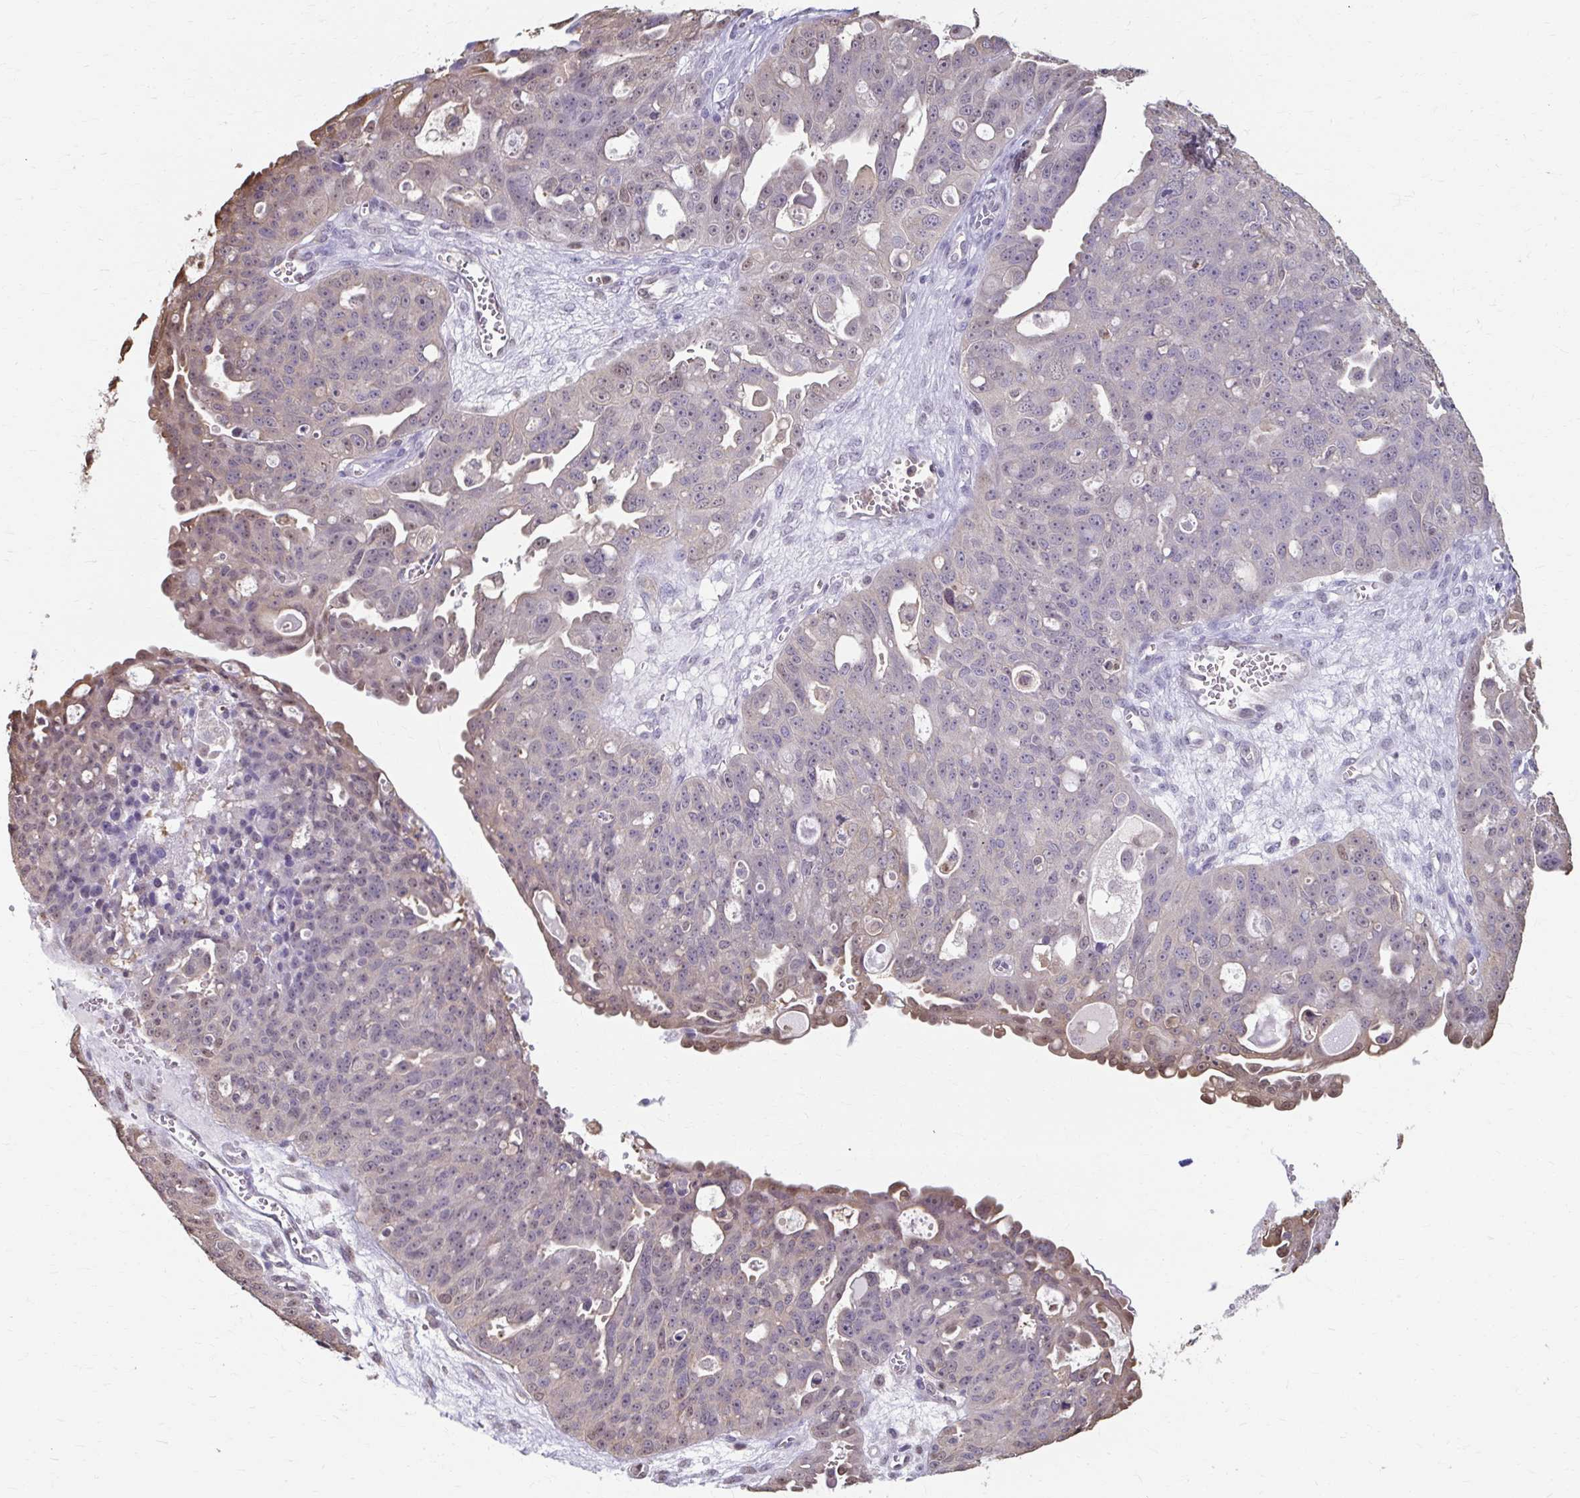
{"staining": {"intensity": "weak", "quantity": "<25%", "location": "cytoplasmic/membranous,nuclear"}, "tissue": "ovarian cancer", "cell_type": "Tumor cells", "image_type": "cancer", "snomed": [{"axis": "morphology", "description": "Carcinoma, endometroid"}, {"axis": "topography", "description": "Ovary"}], "caption": "Photomicrograph shows no protein positivity in tumor cells of ovarian cancer tissue. Nuclei are stained in blue.", "gene": "ING4", "patient": {"sex": "female", "age": 70}}